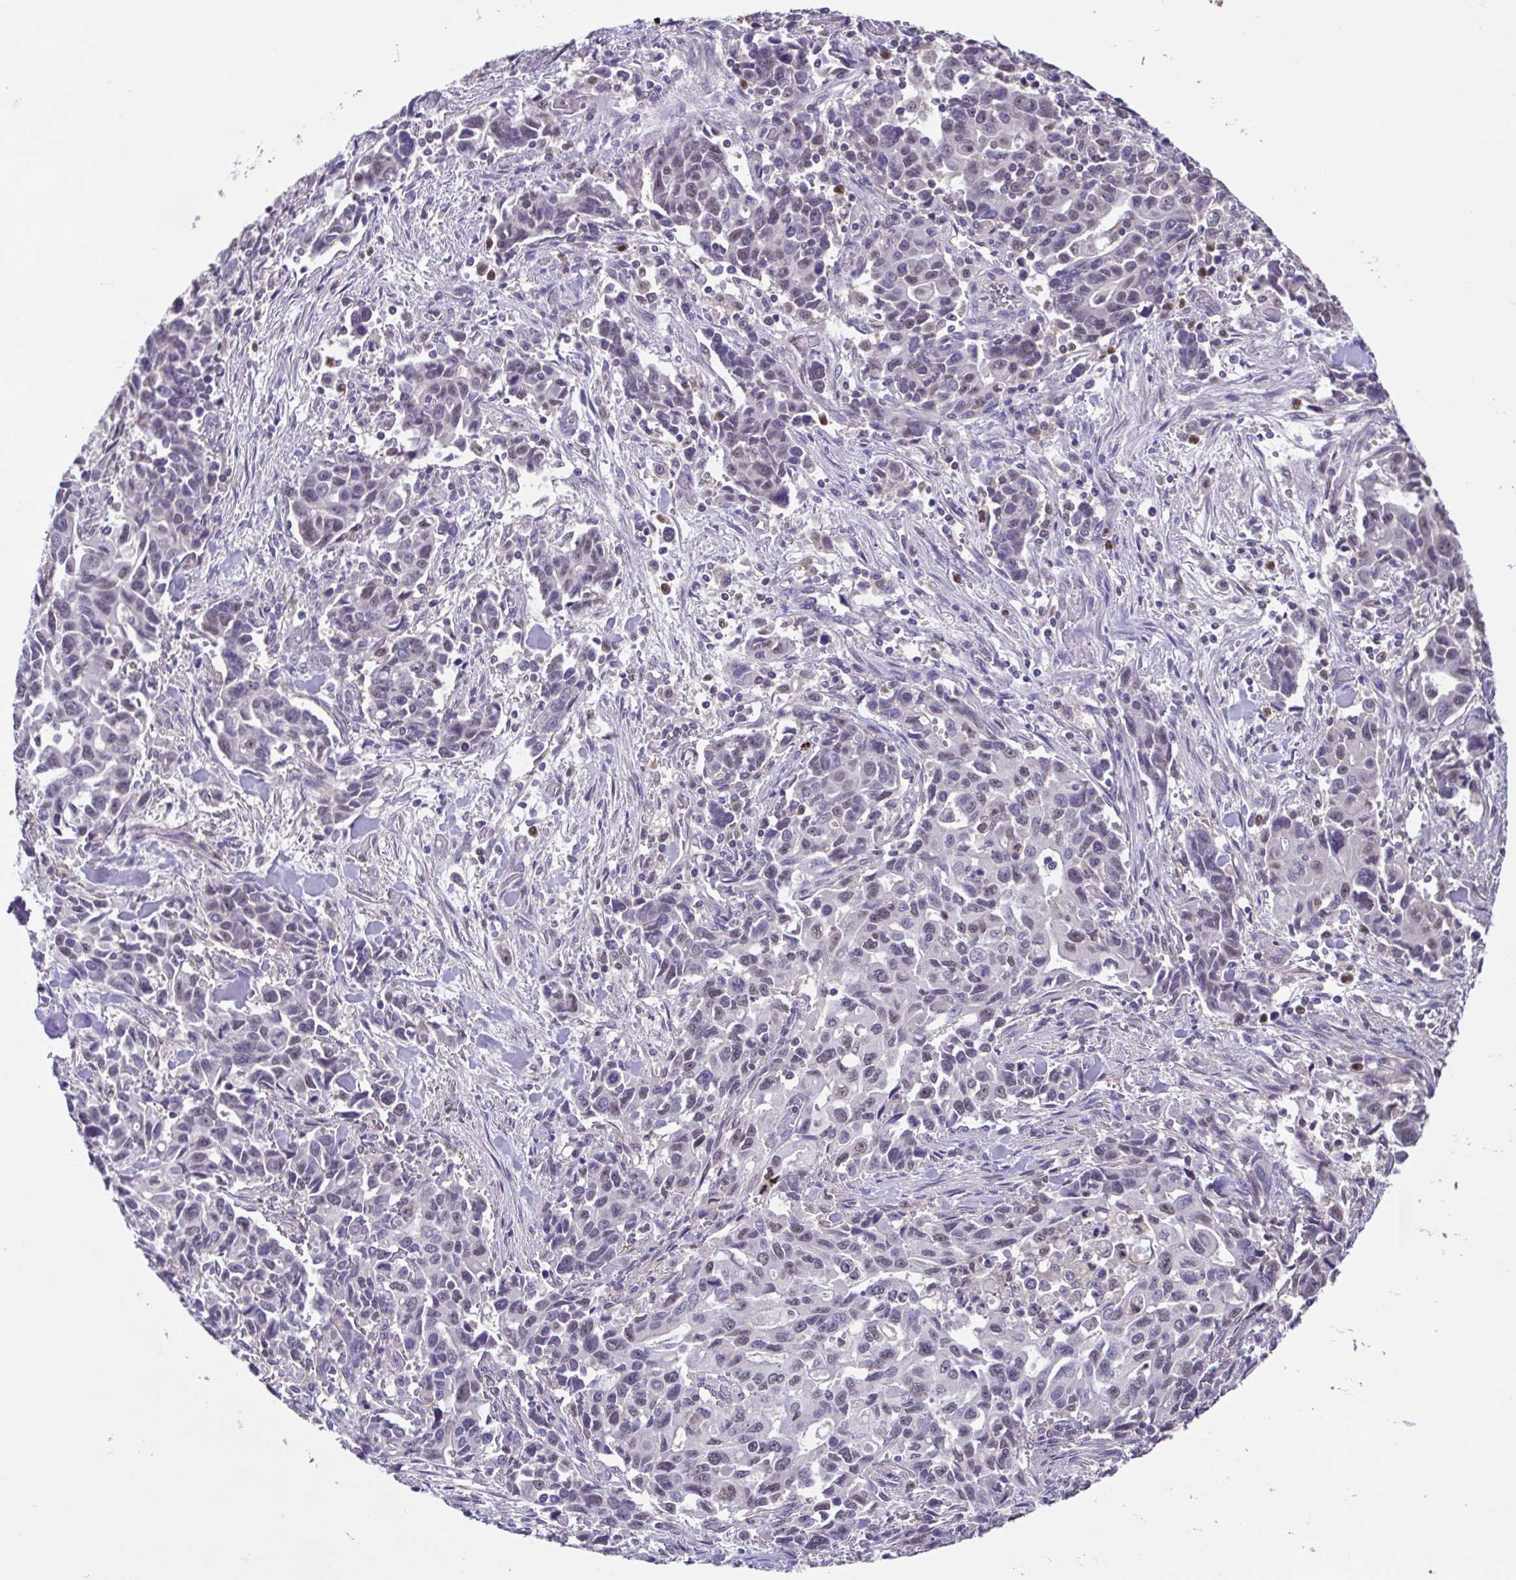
{"staining": {"intensity": "weak", "quantity": "<25%", "location": "nuclear"}, "tissue": "stomach cancer", "cell_type": "Tumor cells", "image_type": "cancer", "snomed": [{"axis": "morphology", "description": "Adenocarcinoma, NOS"}, {"axis": "topography", "description": "Stomach, upper"}], "caption": "Tumor cells show no significant protein expression in adenocarcinoma (stomach). (DAB immunohistochemistry (IHC), high magnification).", "gene": "ACTRT3", "patient": {"sex": "male", "age": 85}}